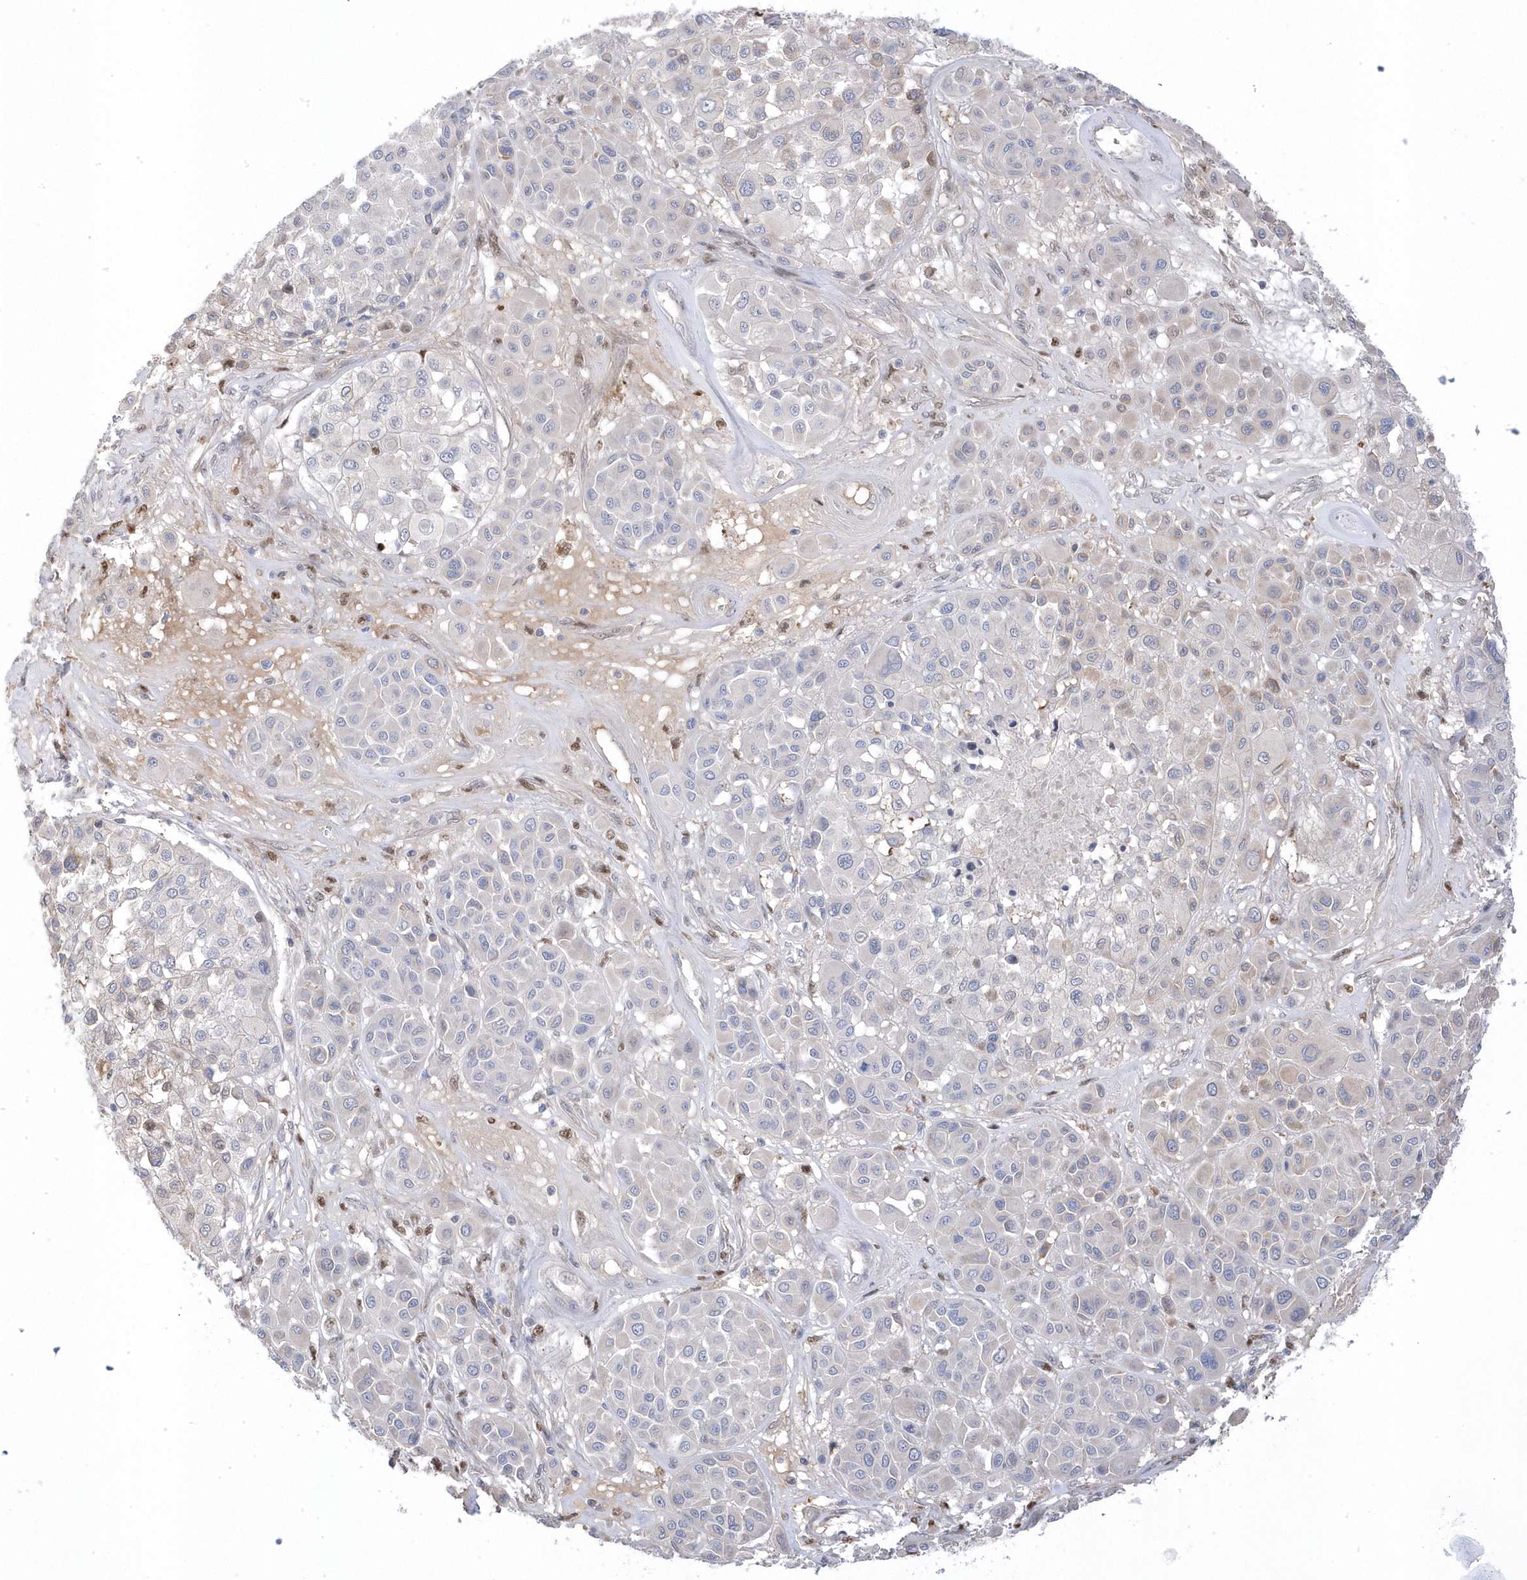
{"staining": {"intensity": "negative", "quantity": "none", "location": "none"}, "tissue": "melanoma", "cell_type": "Tumor cells", "image_type": "cancer", "snomed": [{"axis": "morphology", "description": "Malignant melanoma, Metastatic site"}, {"axis": "topography", "description": "Soft tissue"}], "caption": "Immunohistochemical staining of human melanoma exhibits no significant staining in tumor cells.", "gene": "GTPBP6", "patient": {"sex": "male", "age": 41}}